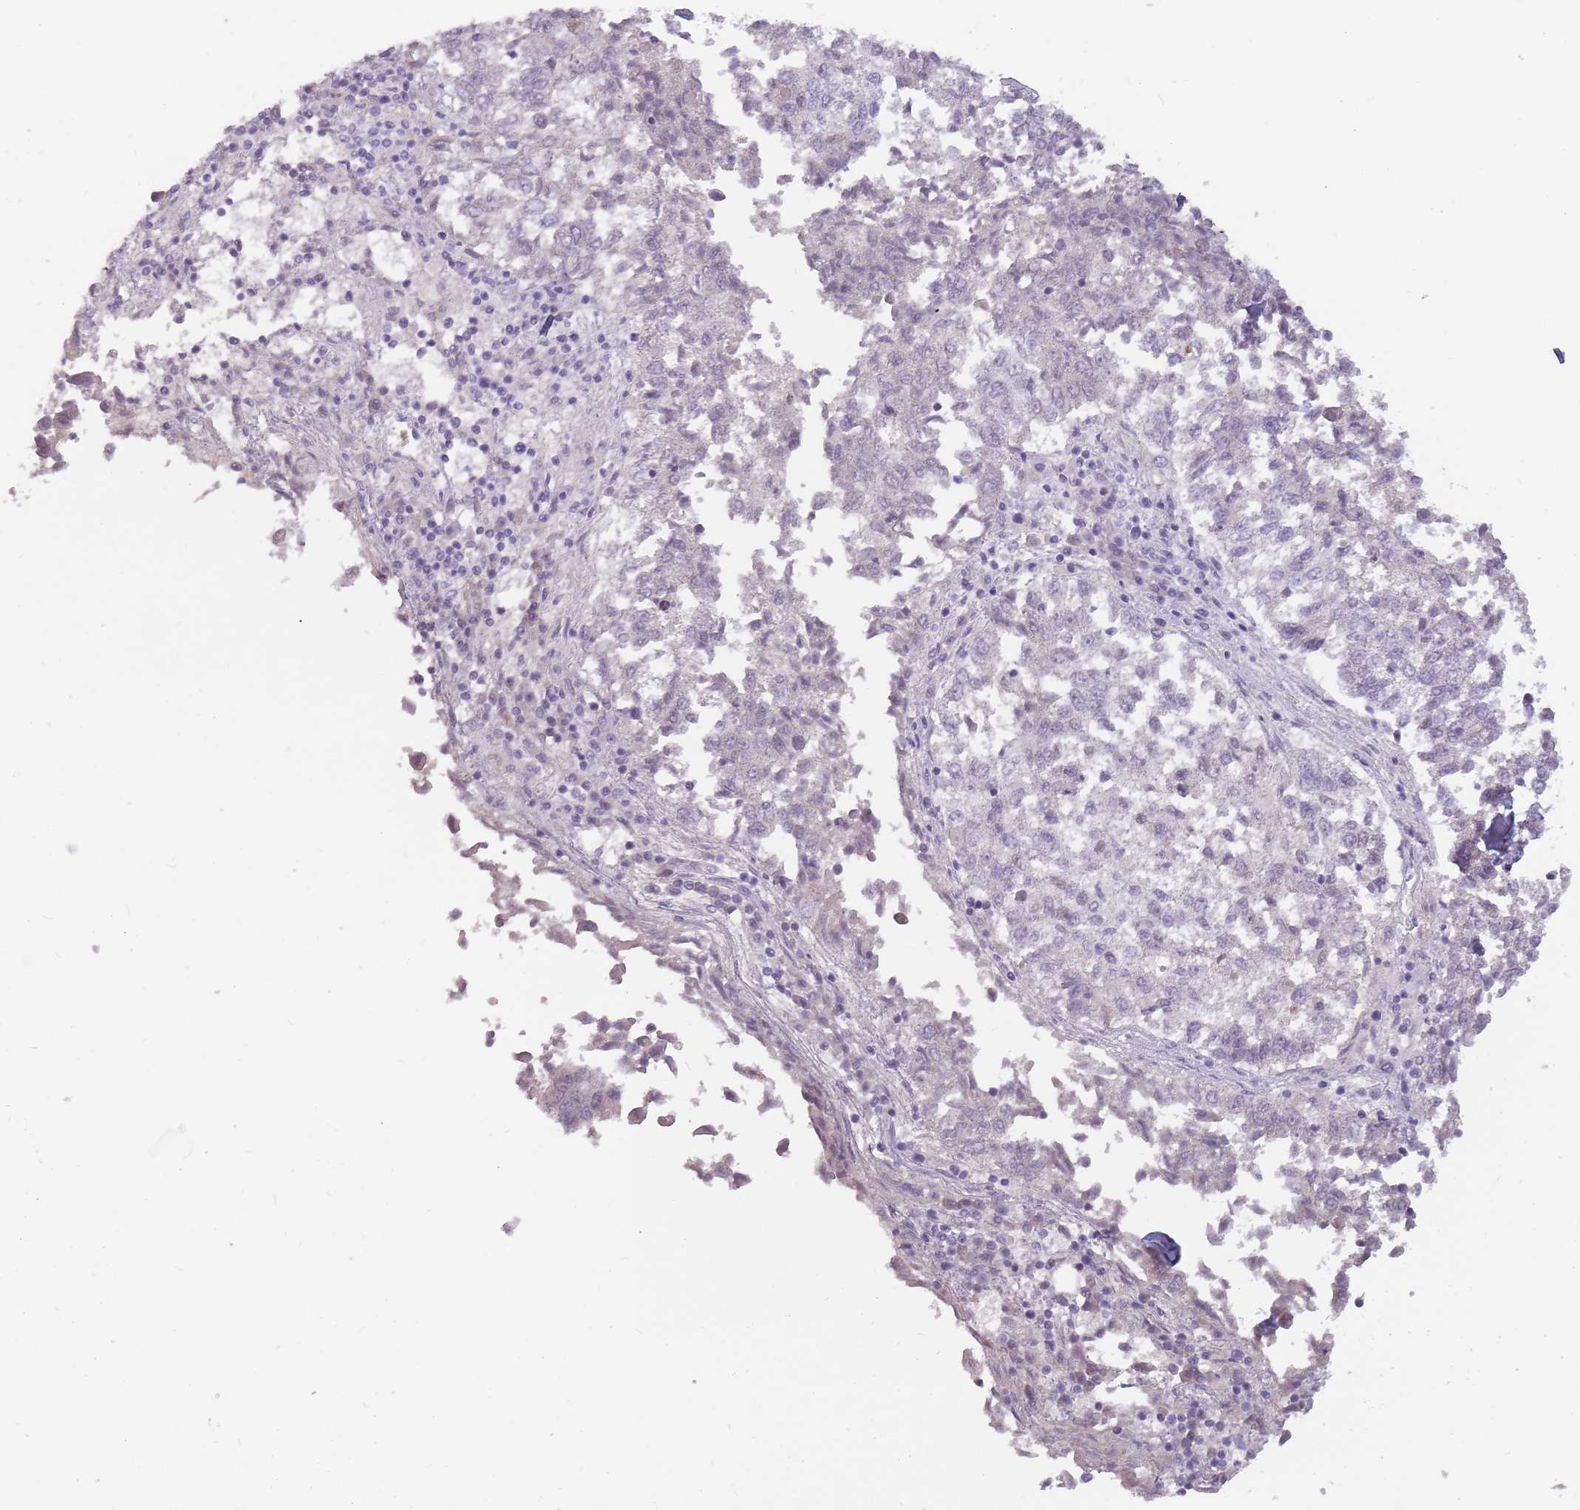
{"staining": {"intensity": "negative", "quantity": "none", "location": "none"}, "tissue": "lung cancer", "cell_type": "Tumor cells", "image_type": "cancer", "snomed": [{"axis": "morphology", "description": "Squamous cell carcinoma, NOS"}, {"axis": "topography", "description": "Lung"}], "caption": "A micrograph of squamous cell carcinoma (lung) stained for a protein demonstrates no brown staining in tumor cells.", "gene": "CEP19", "patient": {"sex": "male", "age": 73}}